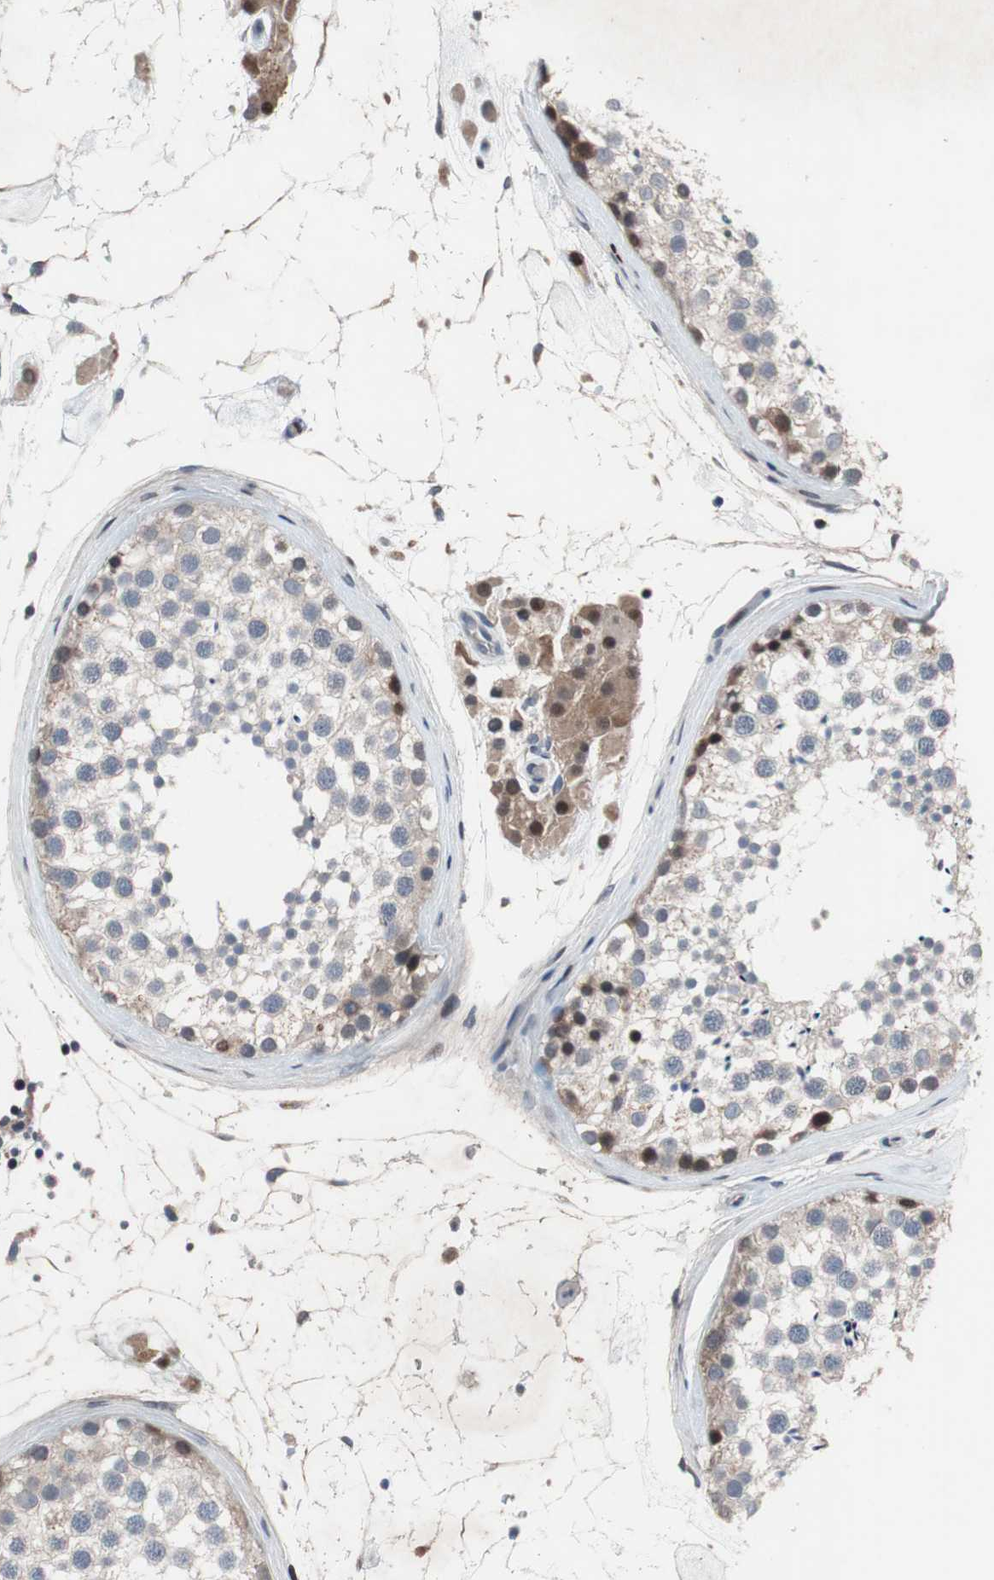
{"staining": {"intensity": "moderate", "quantity": "<25%", "location": "cytoplasmic/membranous,nuclear"}, "tissue": "testis", "cell_type": "Cells in seminiferous ducts", "image_type": "normal", "snomed": [{"axis": "morphology", "description": "Normal tissue, NOS"}, {"axis": "topography", "description": "Testis"}], "caption": "Moderate cytoplasmic/membranous,nuclear staining is identified in about <25% of cells in seminiferous ducts in normal testis. (DAB (3,3'-diaminobenzidine) = brown stain, brightfield microscopy at high magnification).", "gene": "MUTYH", "patient": {"sex": "male", "age": 46}}